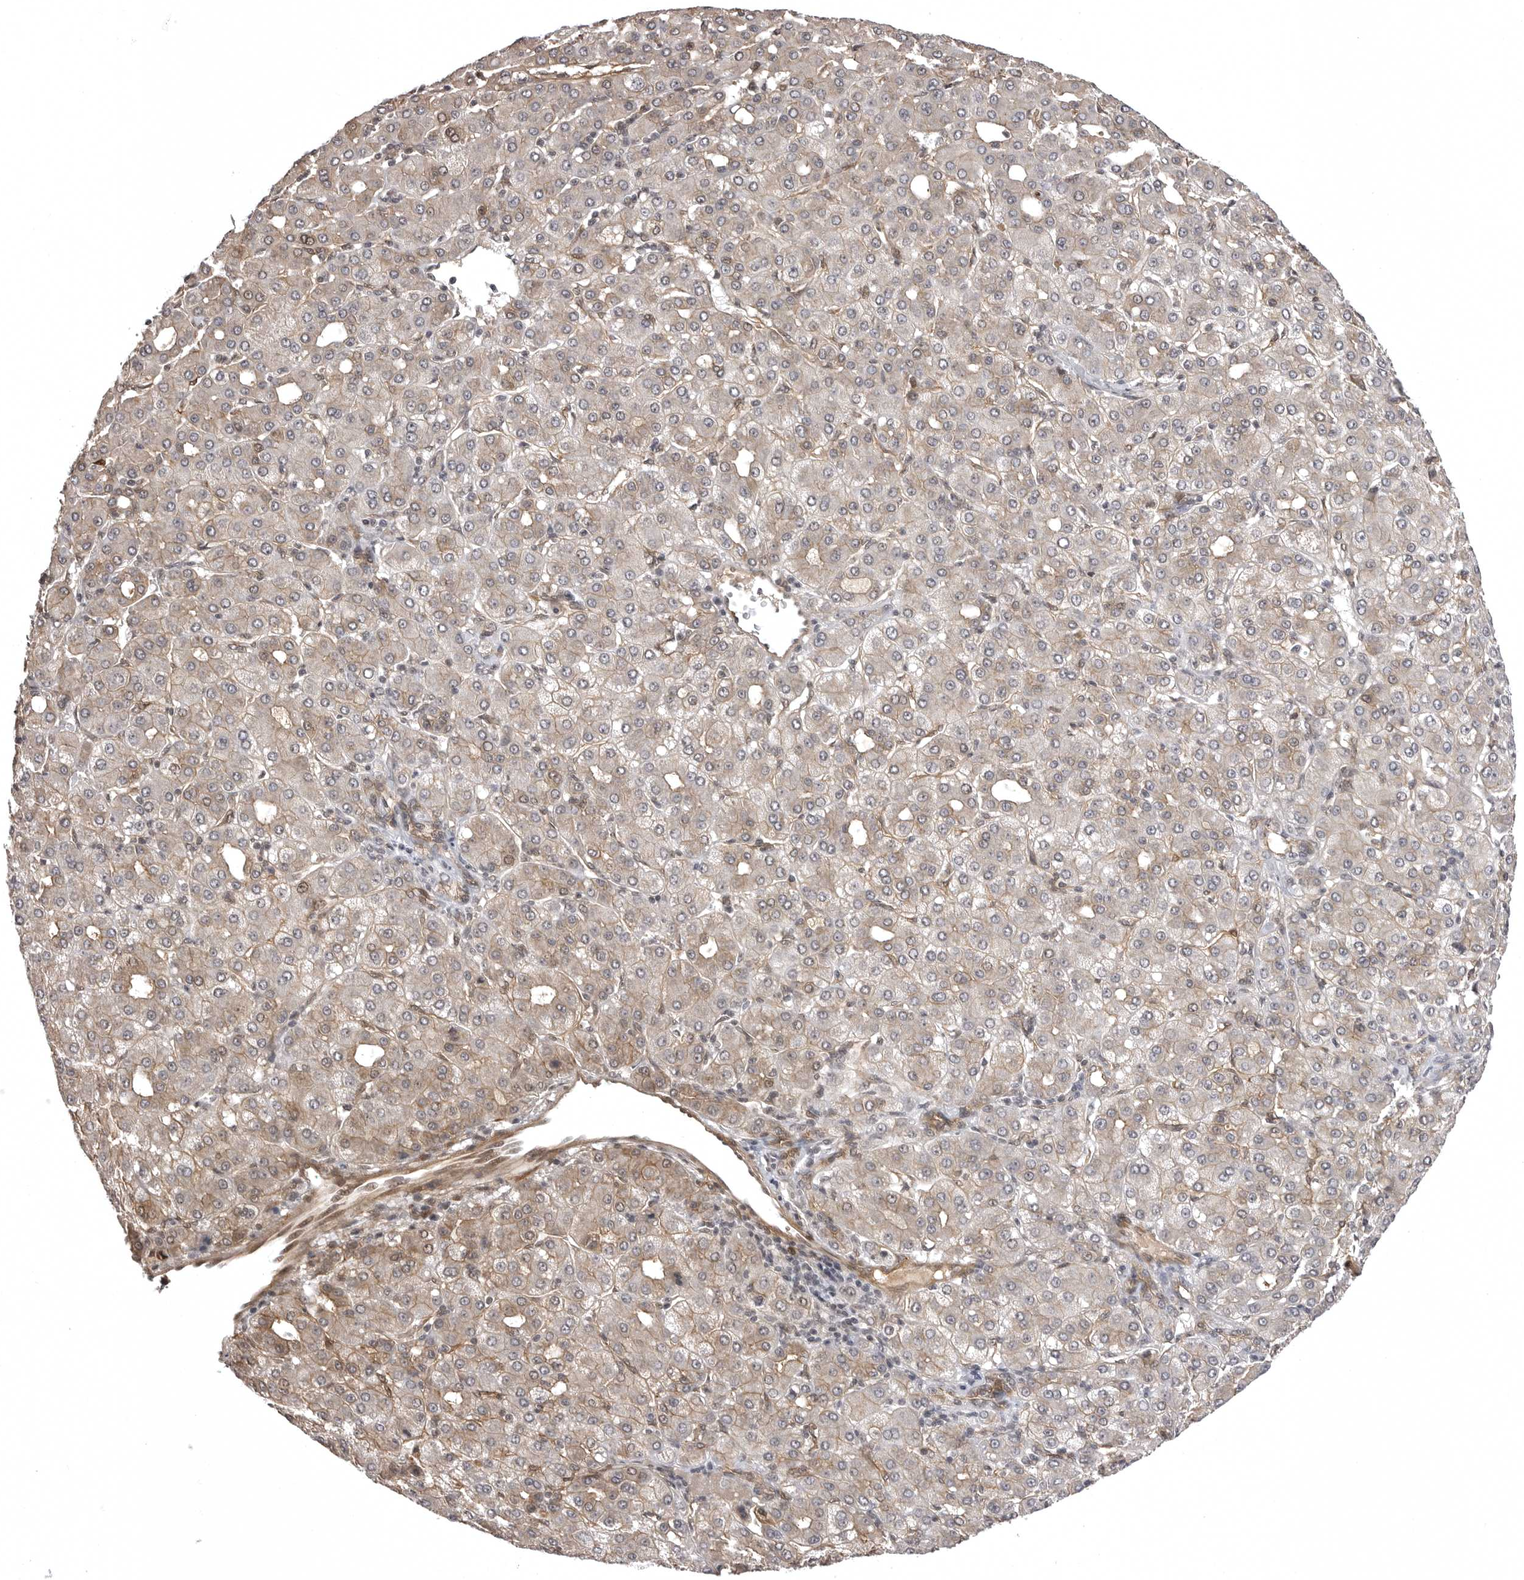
{"staining": {"intensity": "weak", "quantity": "25%-75%", "location": "cytoplasmic/membranous"}, "tissue": "liver cancer", "cell_type": "Tumor cells", "image_type": "cancer", "snomed": [{"axis": "morphology", "description": "Carcinoma, Hepatocellular, NOS"}, {"axis": "topography", "description": "Liver"}], "caption": "Tumor cells reveal low levels of weak cytoplasmic/membranous expression in about 25%-75% of cells in liver hepatocellular carcinoma.", "gene": "SORBS1", "patient": {"sex": "male", "age": 65}}